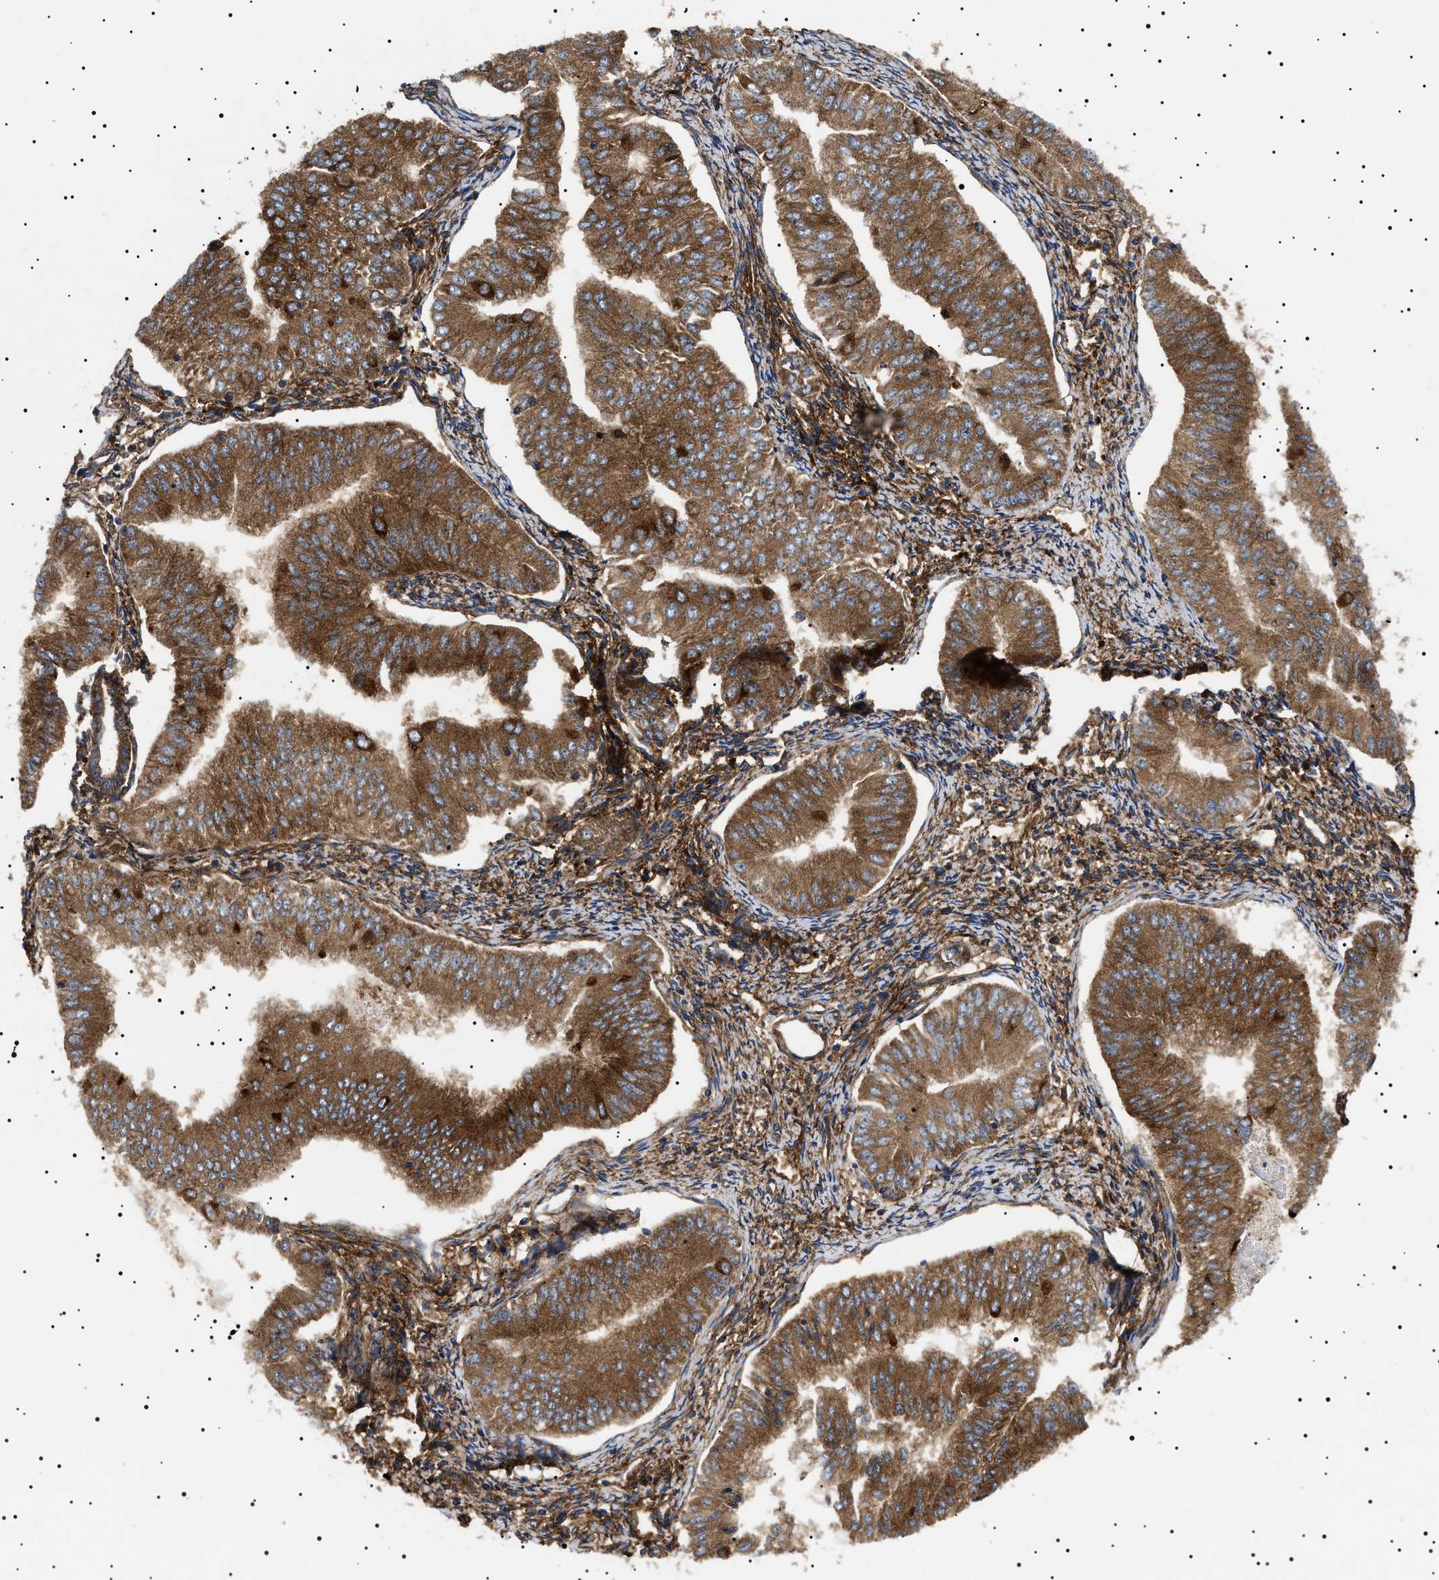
{"staining": {"intensity": "strong", "quantity": ">75%", "location": "cytoplasmic/membranous"}, "tissue": "endometrial cancer", "cell_type": "Tumor cells", "image_type": "cancer", "snomed": [{"axis": "morphology", "description": "Normal tissue, NOS"}, {"axis": "morphology", "description": "Adenocarcinoma, NOS"}, {"axis": "topography", "description": "Endometrium"}], "caption": "This micrograph reveals IHC staining of endometrial cancer (adenocarcinoma), with high strong cytoplasmic/membranous expression in approximately >75% of tumor cells.", "gene": "TPP2", "patient": {"sex": "female", "age": 53}}